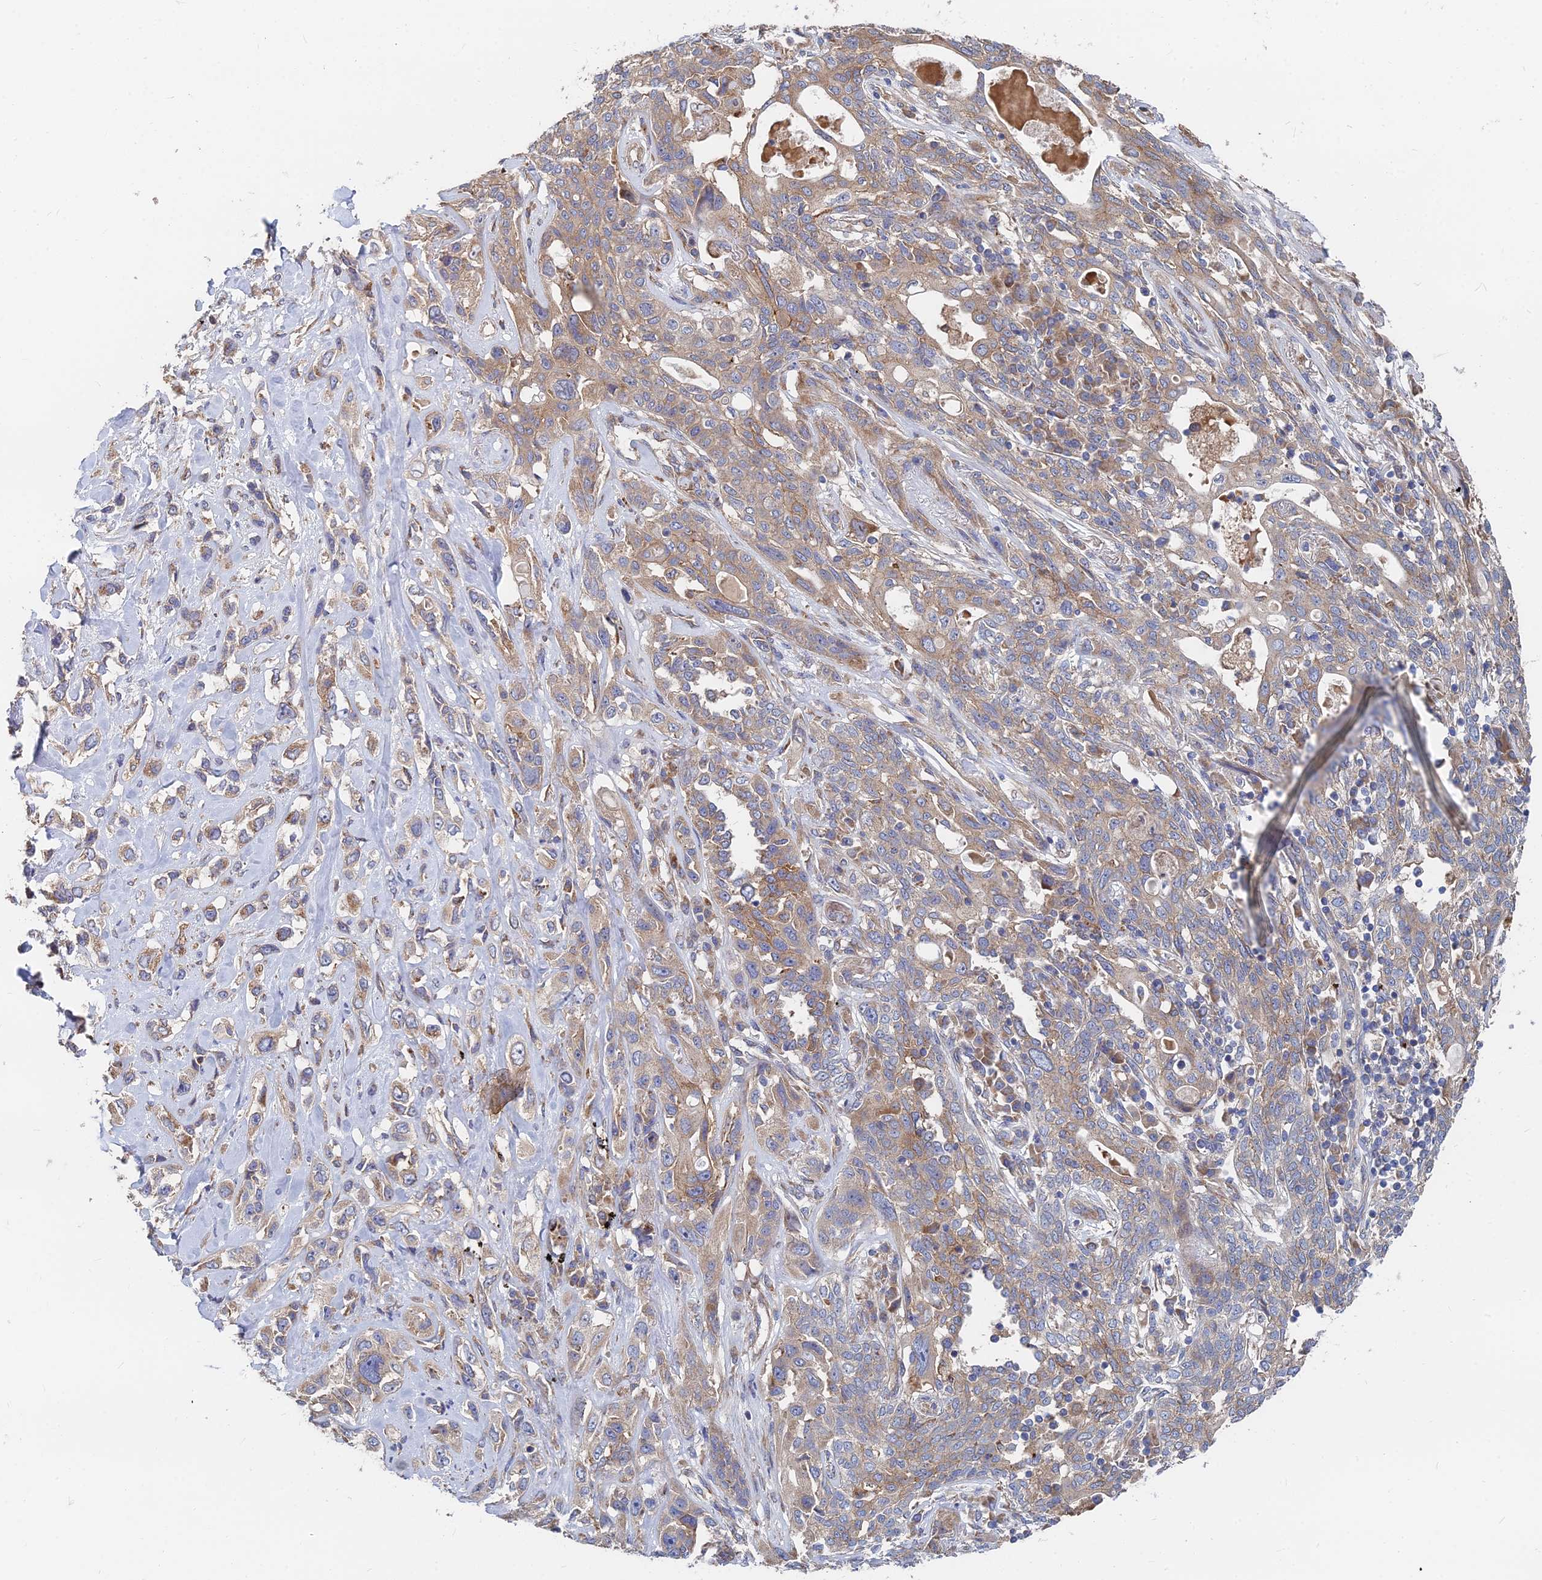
{"staining": {"intensity": "moderate", "quantity": ">75%", "location": "cytoplasmic/membranous"}, "tissue": "lung cancer", "cell_type": "Tumor cells", "image_type": "cancer", "snomed": [{"axis": "morphology", "description": "Squamous cell carcinoma, NOS"}, {"axis": "topography", "description": "Lung"}], "caption": "Immunohistochemical staining of human lung squamous cell carcinoma demonstrates medium levels of moderate cytoplasmic/membranous positivity in about >75% of tumor cells. Nuclei are stained in blue.", "gene": "CCZ1", "patient": {"sex": "female", "age": 70}}